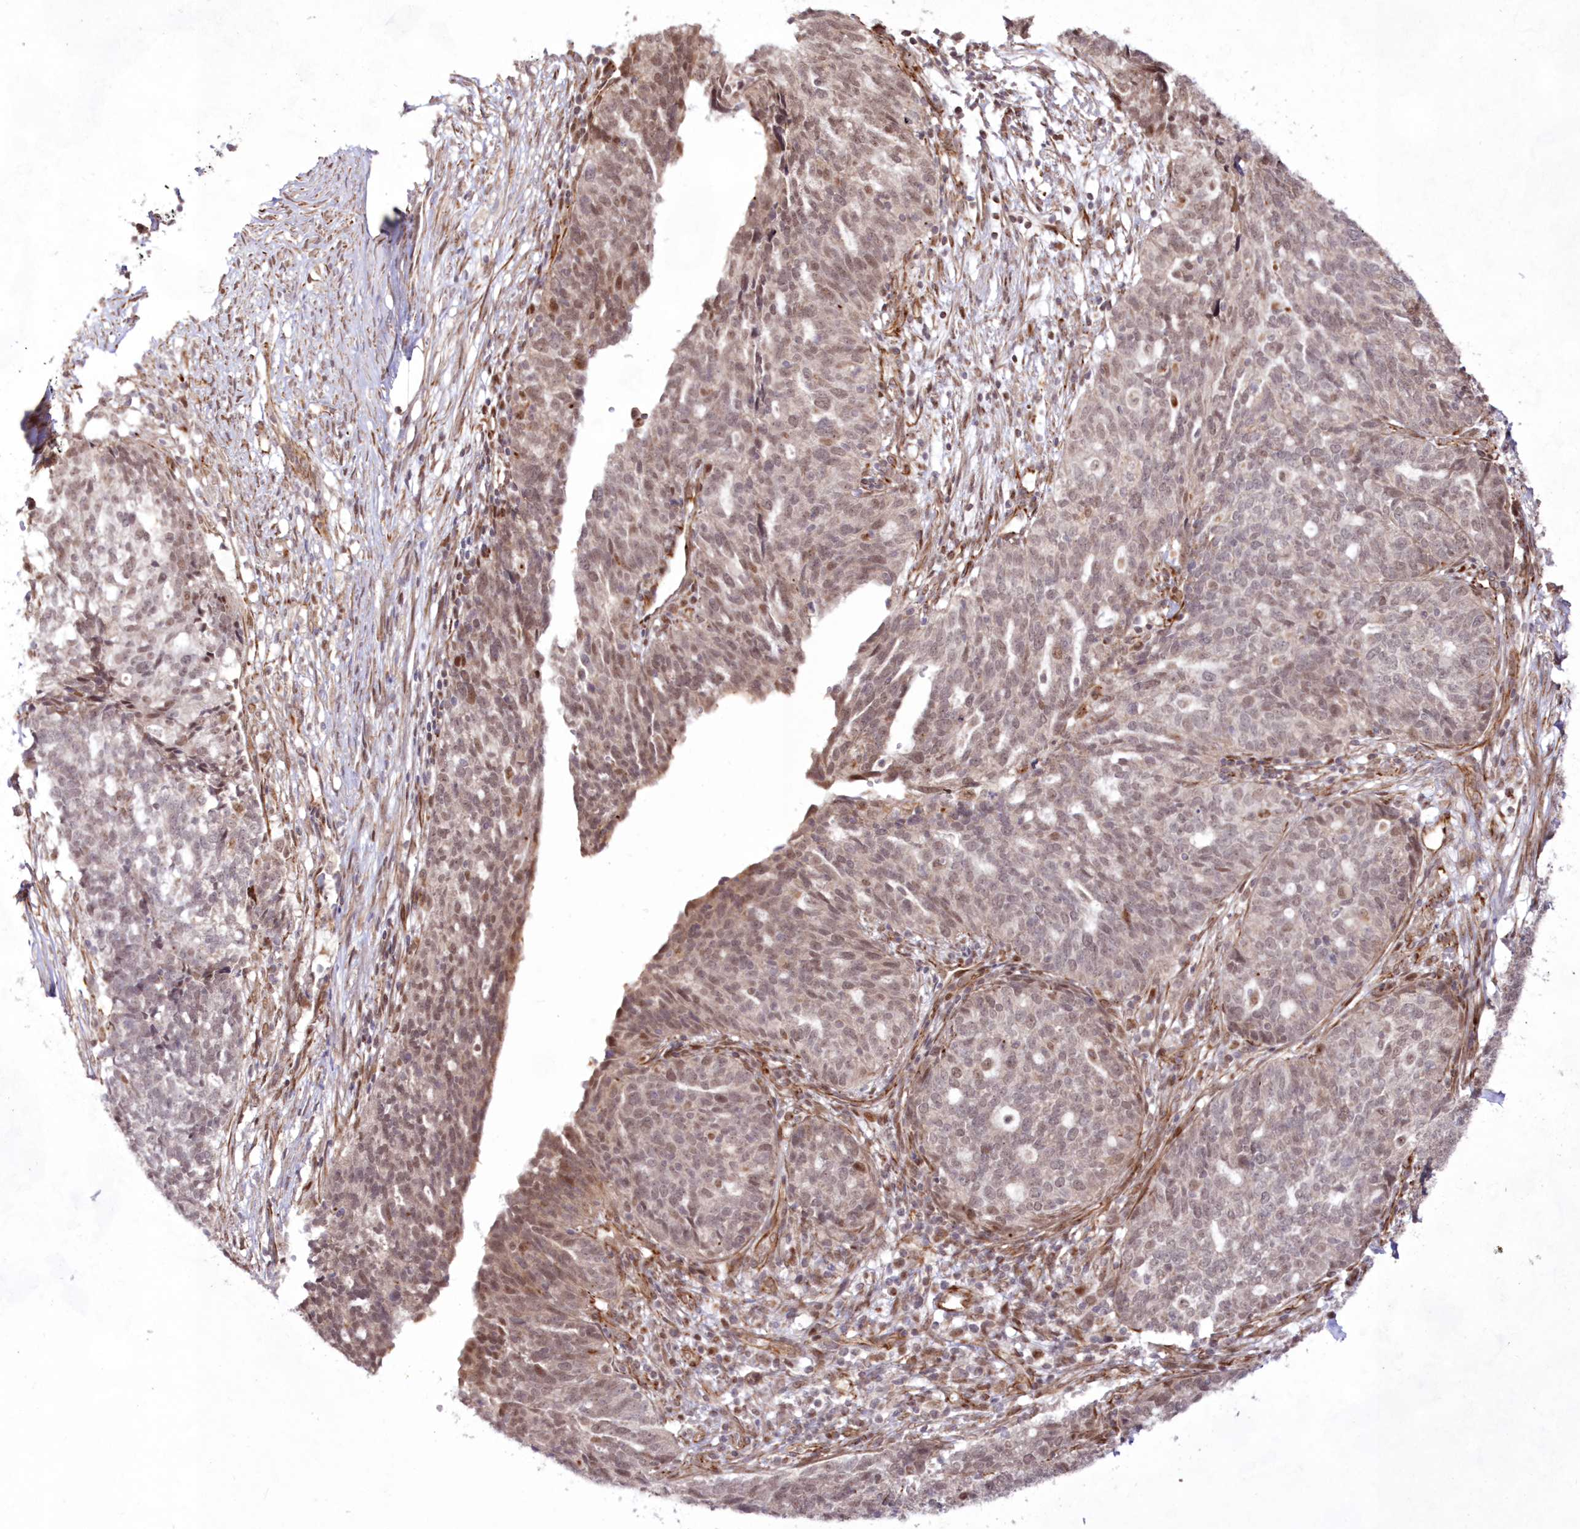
{"staining": {"intensity": "weak", "quantity": "25%-75%", "location": "nuclear"}, "tissue": "ovarian cancer", "cell_type": "Tumor cells", "image_type": "cancer", "snomed": [{"axis": "morphology", "description": "Cystadenocarcinoma, serous, NOS"}, {"axis": "topography", "description": "Ovary"}], "caption": "The immunohistochemical stain highlights weak nuclear positivity in tumor cells of ovarian cancer tissue.", "gene": "SNIP1", "patient": {"sex": "female", "age": 59}}